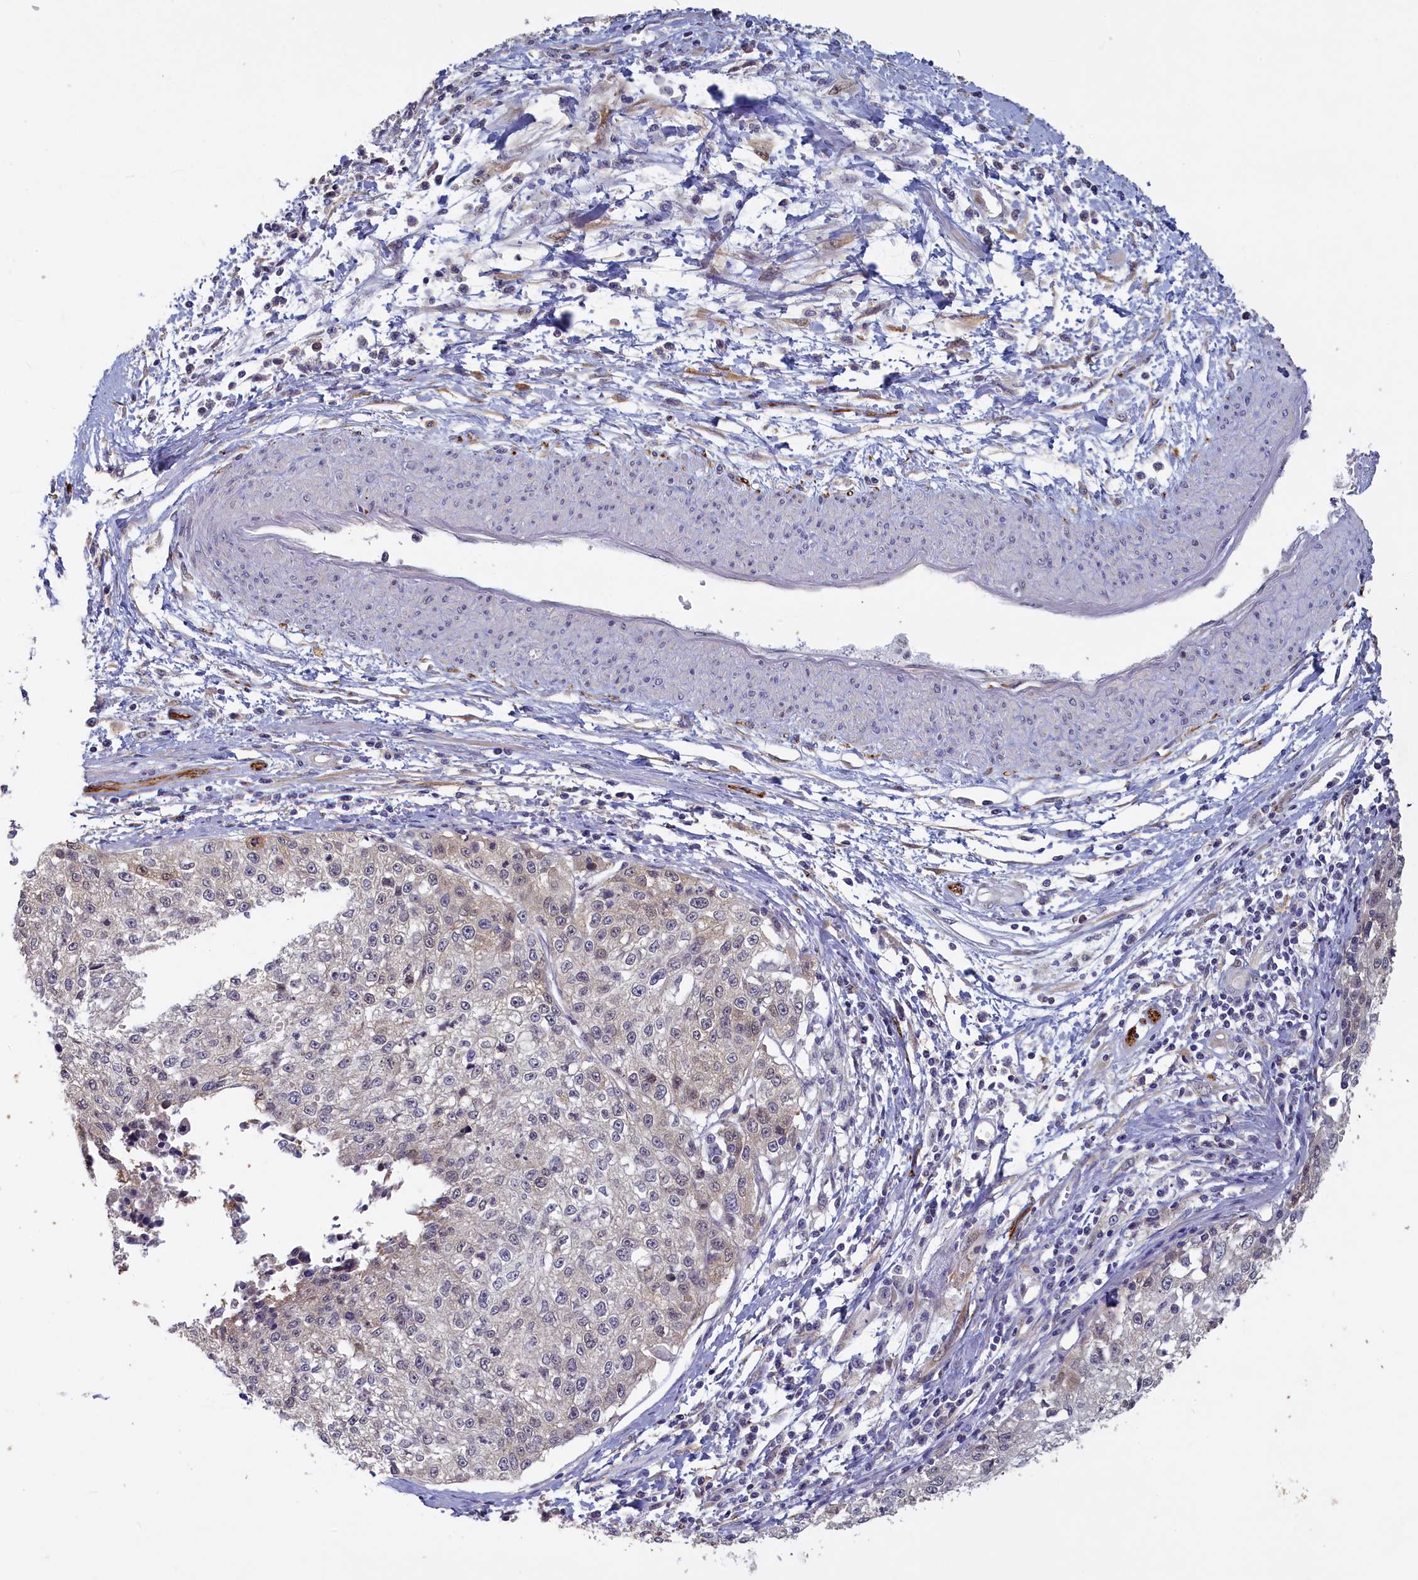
{"staining": {"intensity": "weak", "quantity": "<25%", "location": "cytoplasmic/membranous,nuclear"}, "tissue": "cervical cancer", "cell_type": "Tumor cells", "image_type": "cancer", "snomed": [{"axis": "morphology", "description": "Squamous cell carcinoma, NOS"}, {"axis": "topography", "description": "Cervix"}], "caption": "The photomicrograph demonstrates no staining of tumor cells in squamous cell carcinoma (cervical).", "gene": "UCHL3", "patient": {"sex": "female", "age": 57}}